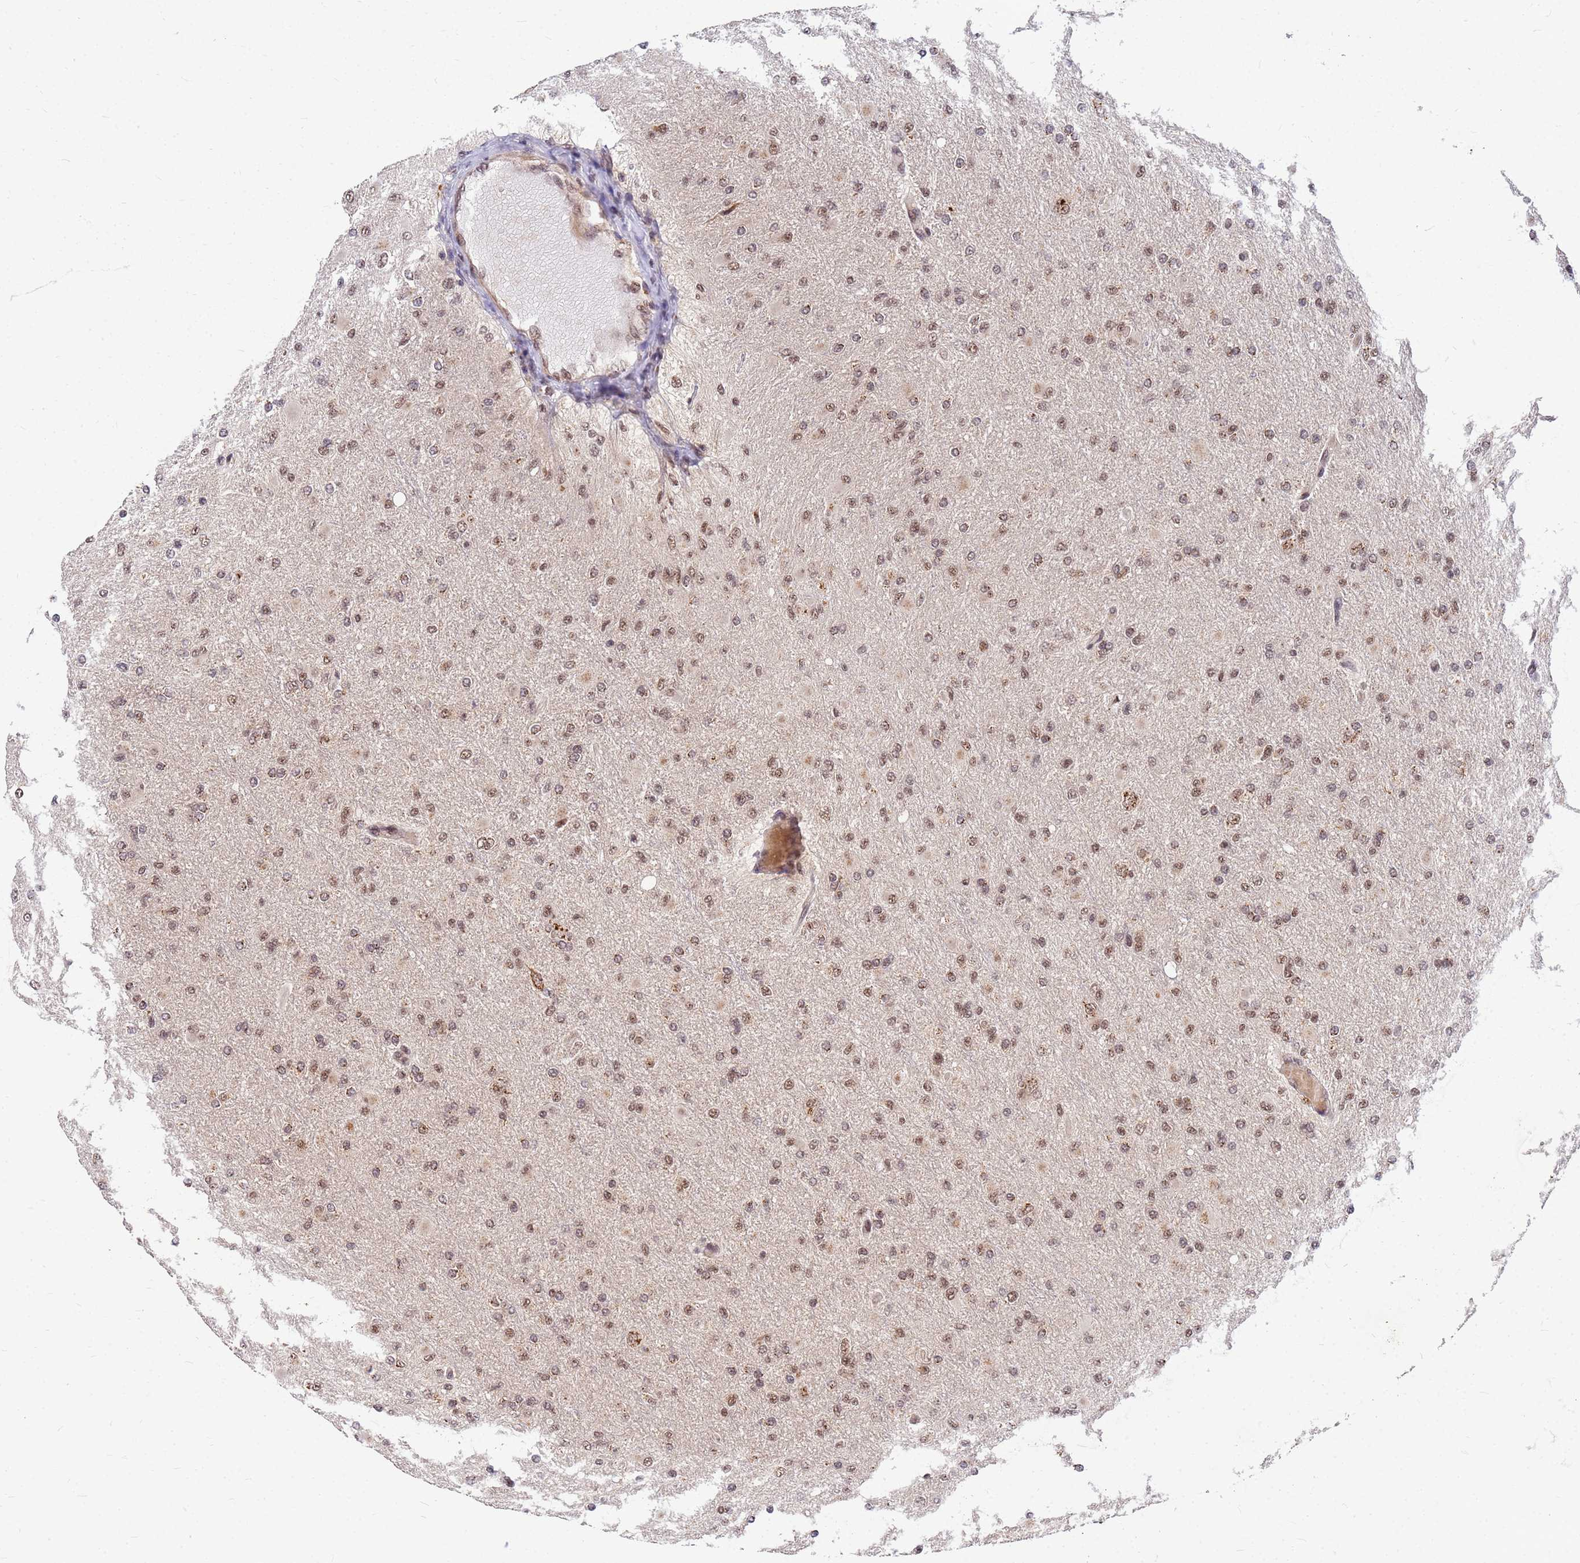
{"staining": {"intensity": "weak", "quantity": ">75%", "location": "nuclear"}, "tissue": "glioma", "cell_type": "Tumor cells", "image_type": "cancer", "snomed": [{"axis": "morphology", "description": "Glioma, malignant, High grade"}, {"axis": "topography", "description": "Cerebral cortex"}], "caption": "About >75% of tumor cells in human high-grade glioma (malignant) display weak nuclear protein expression as visualized by brown immunohistochemical staining.", "gene": "NCBP2", "patient": {"sex": "female", "age": 36}}